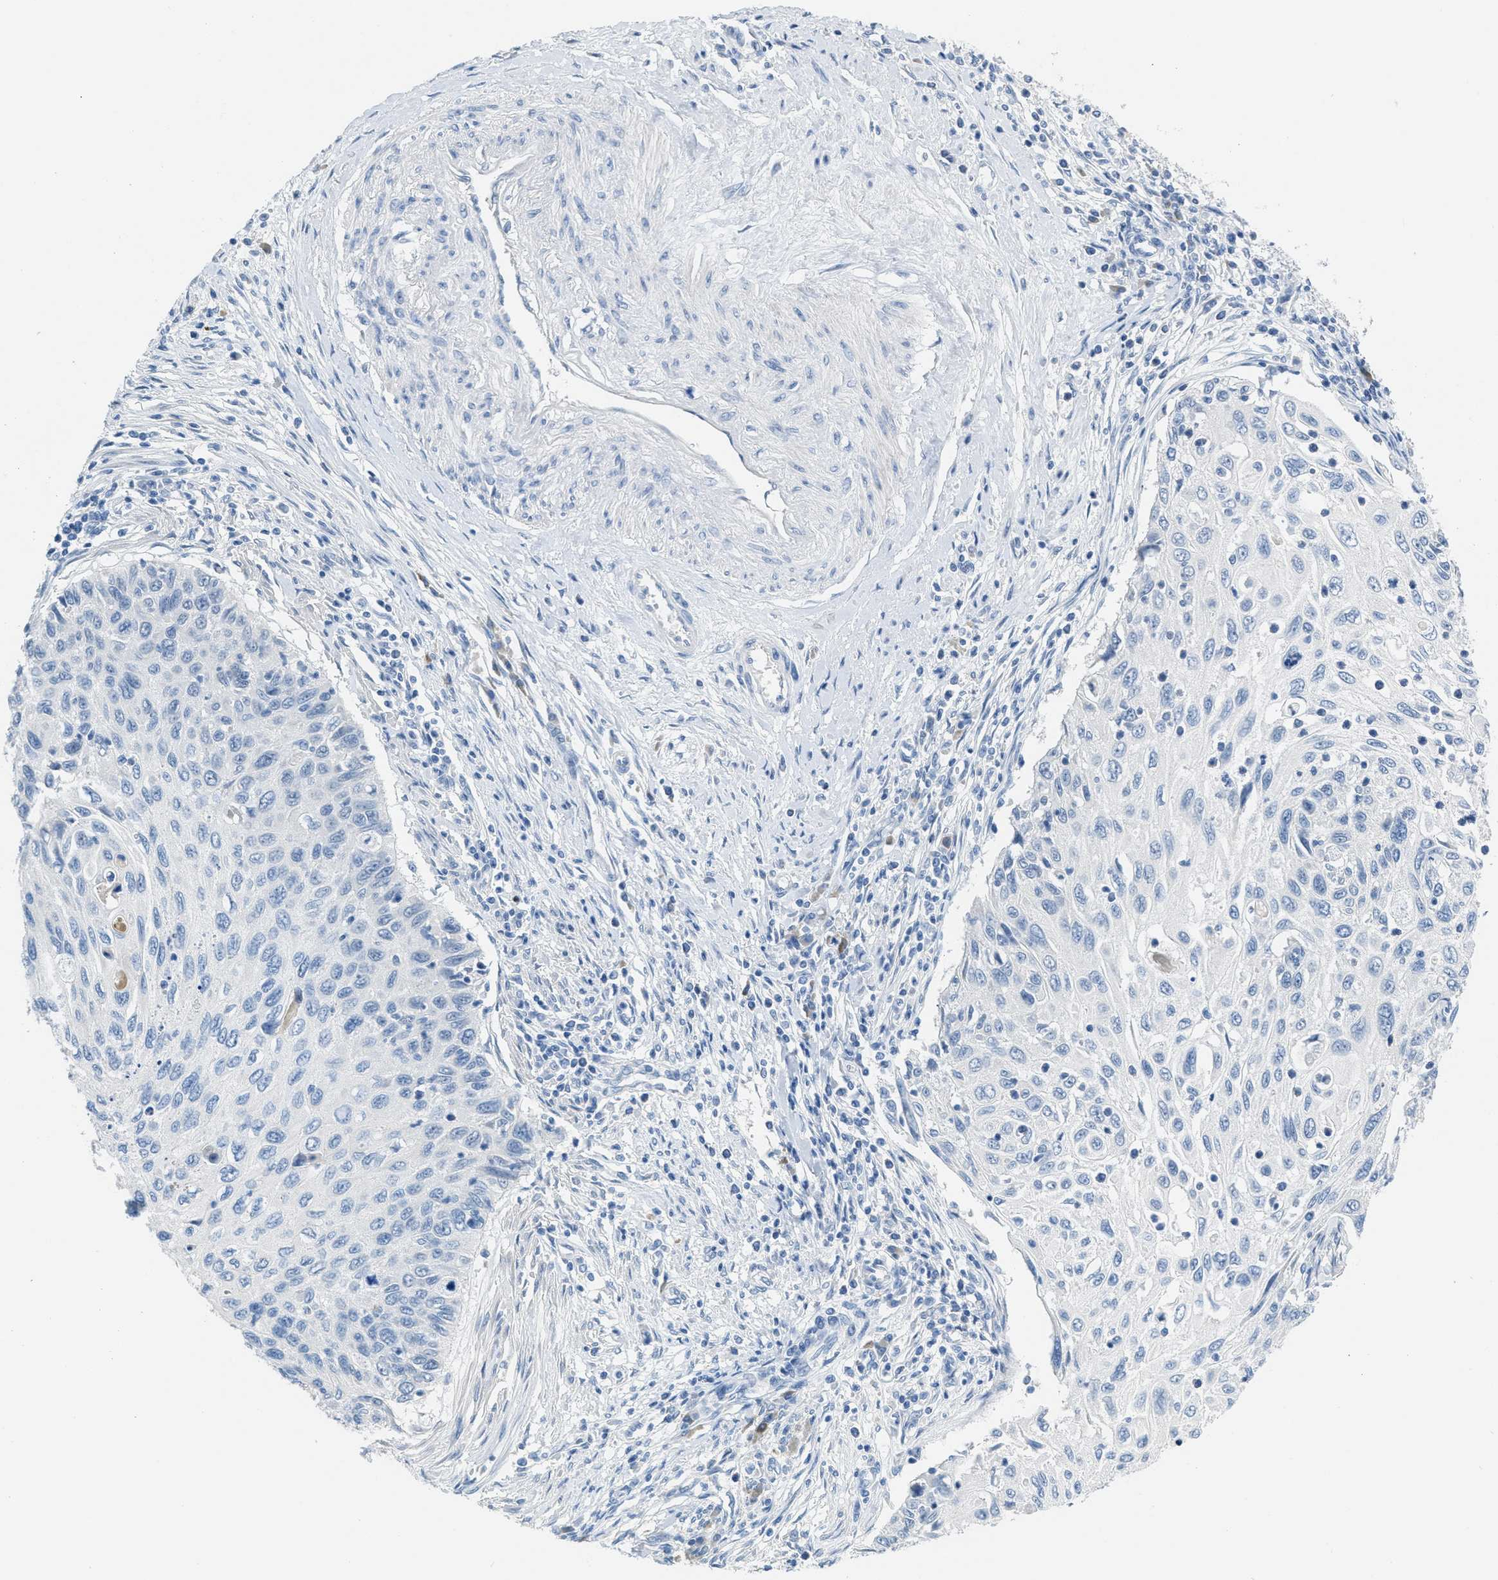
{"staining": {"intensity": "negative", "quantity": "none", "location": "none"}, "tissue": "cervical cancer", "cell_type": "Tumor cells", "image_type": "cancer", "snomed": [{"axis": "morphology", "description": "Squamous cell carcinoma, NOS"}, {"axis": "topography", "description": "Cervix"}], "caption": "An immunohistochemistry (IHC) image of cervical cancer (squamous cell carcinoma) is shown. There is no staining in tumor cells of cervical cancer (squamous cell carcinoma). The staining is performed using DAB brown chromogen with nuclei counter-stained in using hematoxylin.", "gene": "HSF2", "patient": {"sex": "female", "age": 70}}